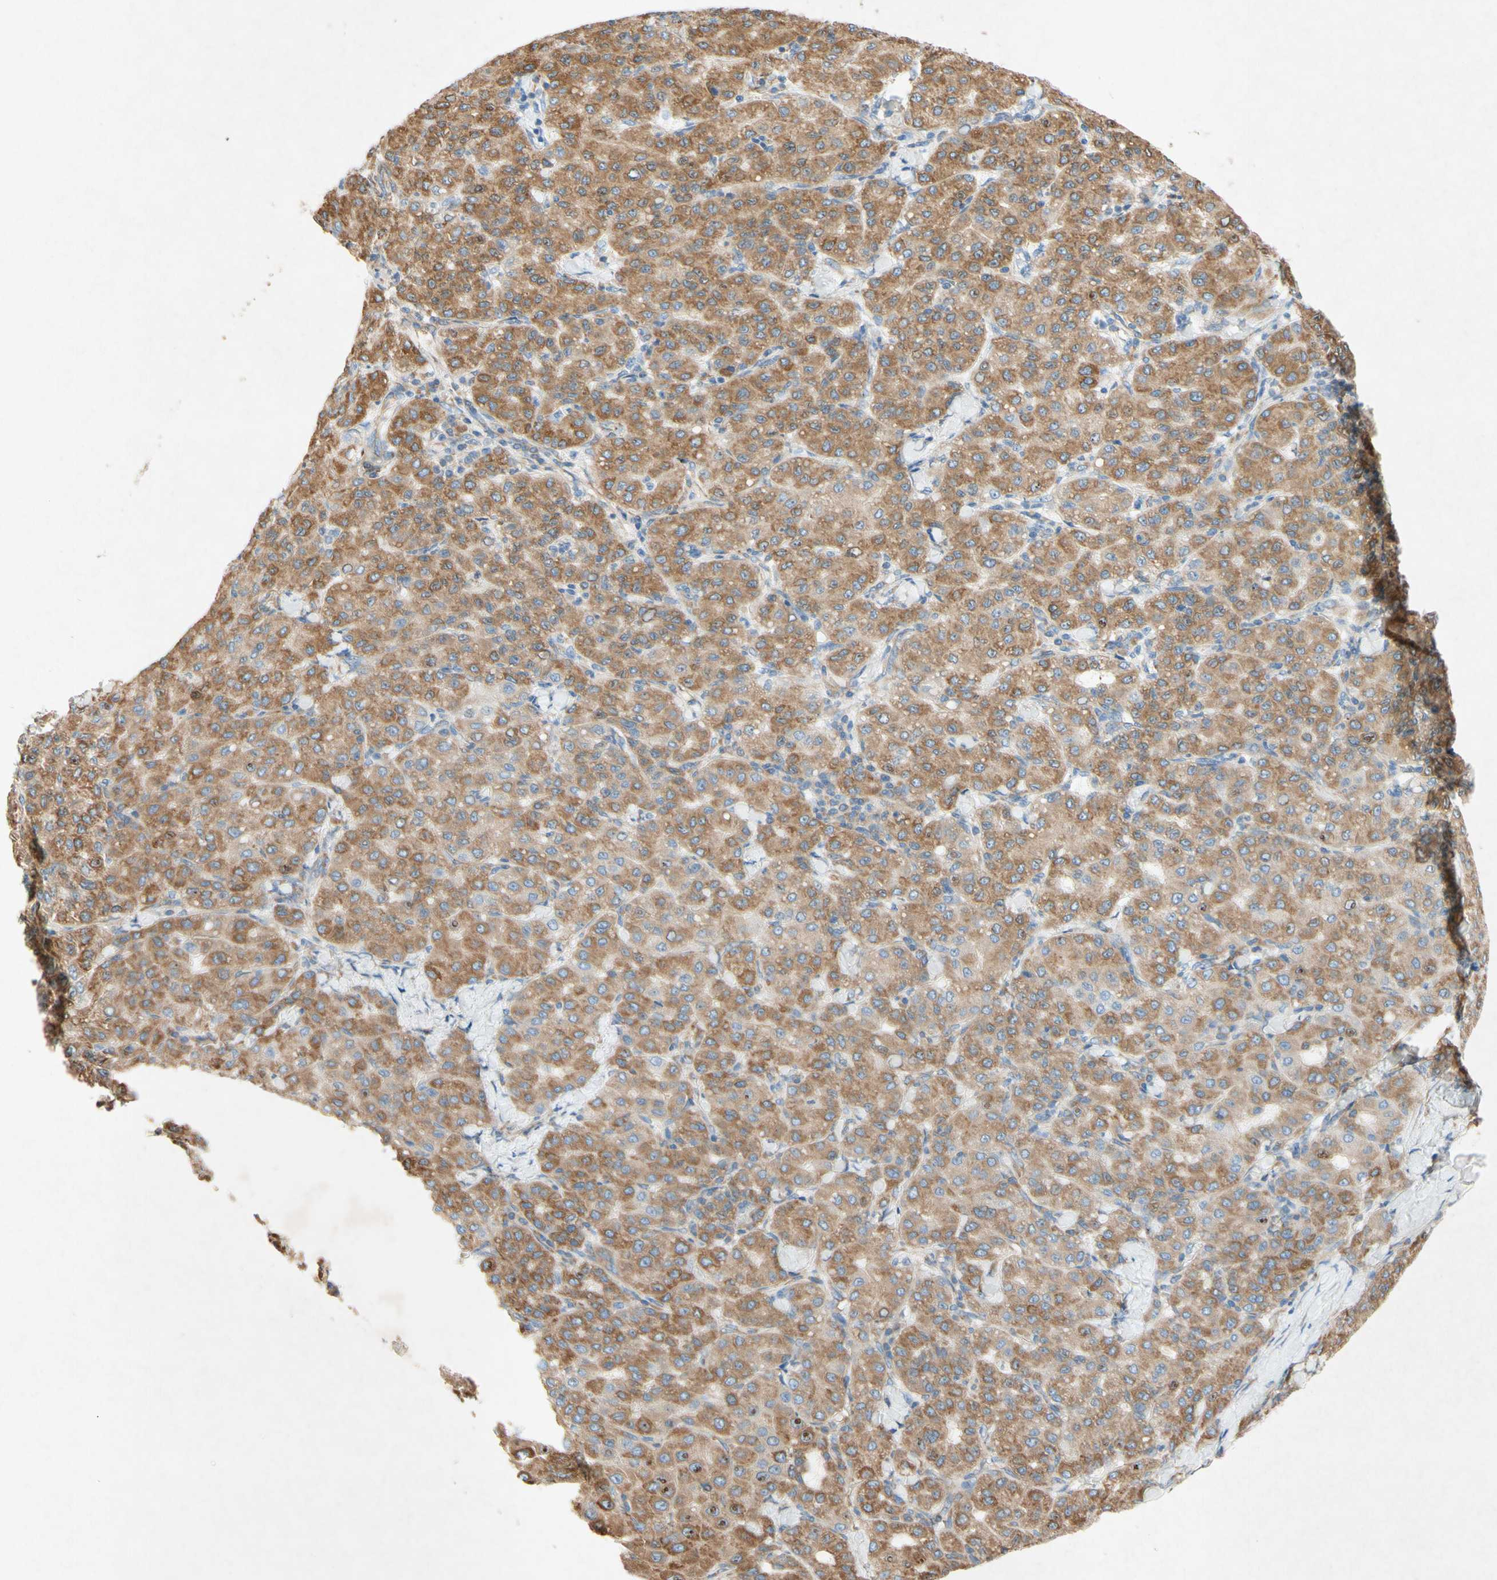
{"staining": {"intensity": "moderate", "quantity": ">75%", "location": "cytoplasmic/membranous"}, "tissue": "liver cancer", "cell_type": "Tumor cells", "image_type": "cancer", "snomed": [{"axis": "morphology", "description": "Carcinoma, Hepatocellular, NOS"}, {"axis": "topography", "description": "Liver"}], "caption": "Immunohistochemistry (DAB) staining of human liver cancer (hepatocellular carcinoma) exhibits moderate cytoplasmic/membranous protein expression in approximately >75% of tumor cells. Using DAB (3,3'-diaminobenzidine) (brown) and hematoxylin (blue) stains, captured at high magnification using brightfield microscopy.", "gene": "PABPC1", "patient": {"sex": "male", "age": 65}}